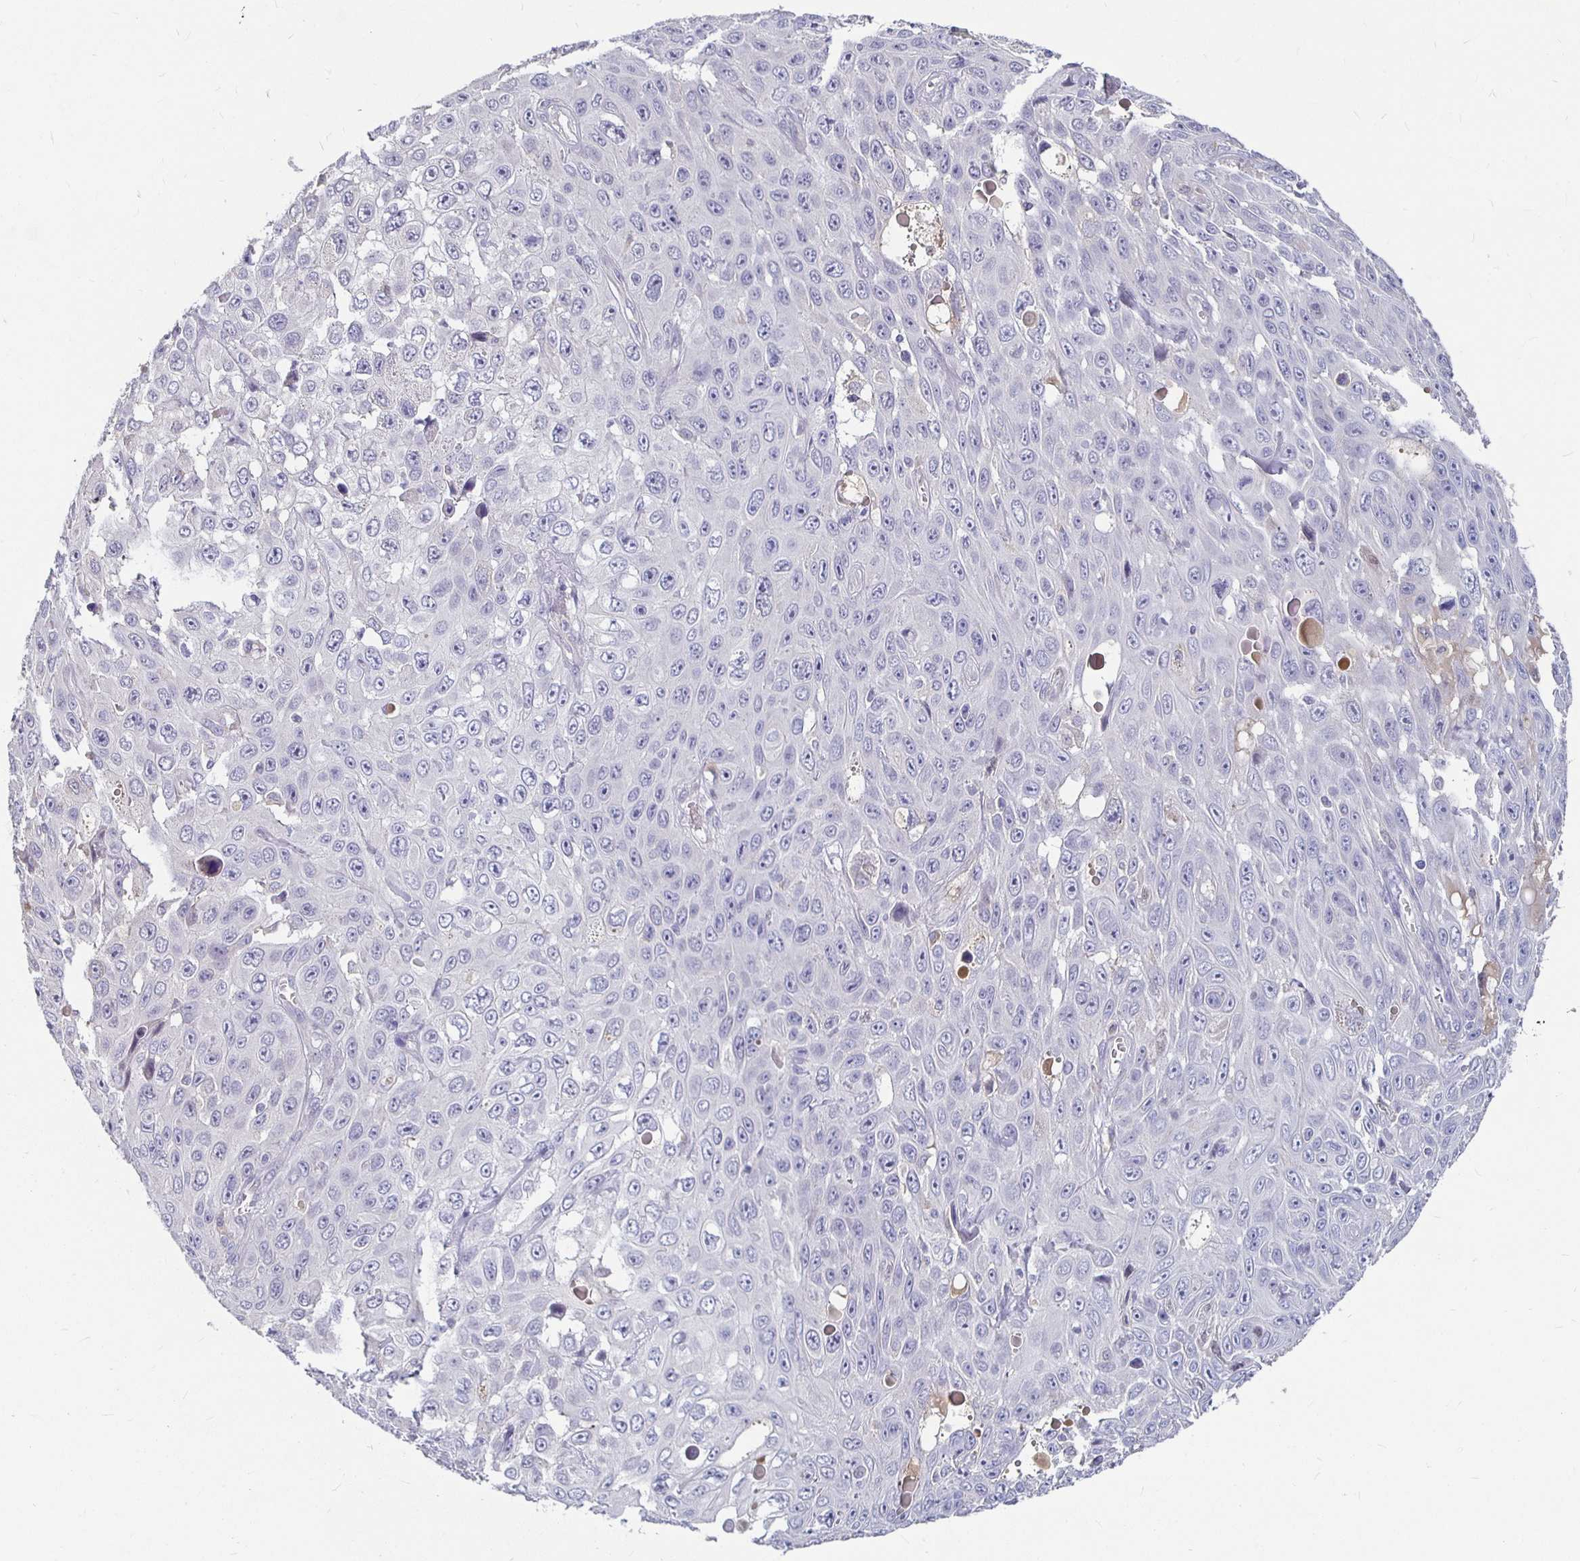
{"staining": {"intensity": "negative", "quantity": "none", "location": "none"}, "tissue": "skin cancer", "cell_type": "Tumor cells", "image_type": "cancer", "snomed": [{"axis": "morphology", "description": "Squamous cell carcinoma, NOS"}, {"axis": "topography", "description": "Skin"}], "caption": "Squamous cell carcinoma (skin) stained for a protein using immunohistochemistry displays no staining tumor cells.", "gene": "RNF144B", "patient": {"sex": "male", "age": 82}}